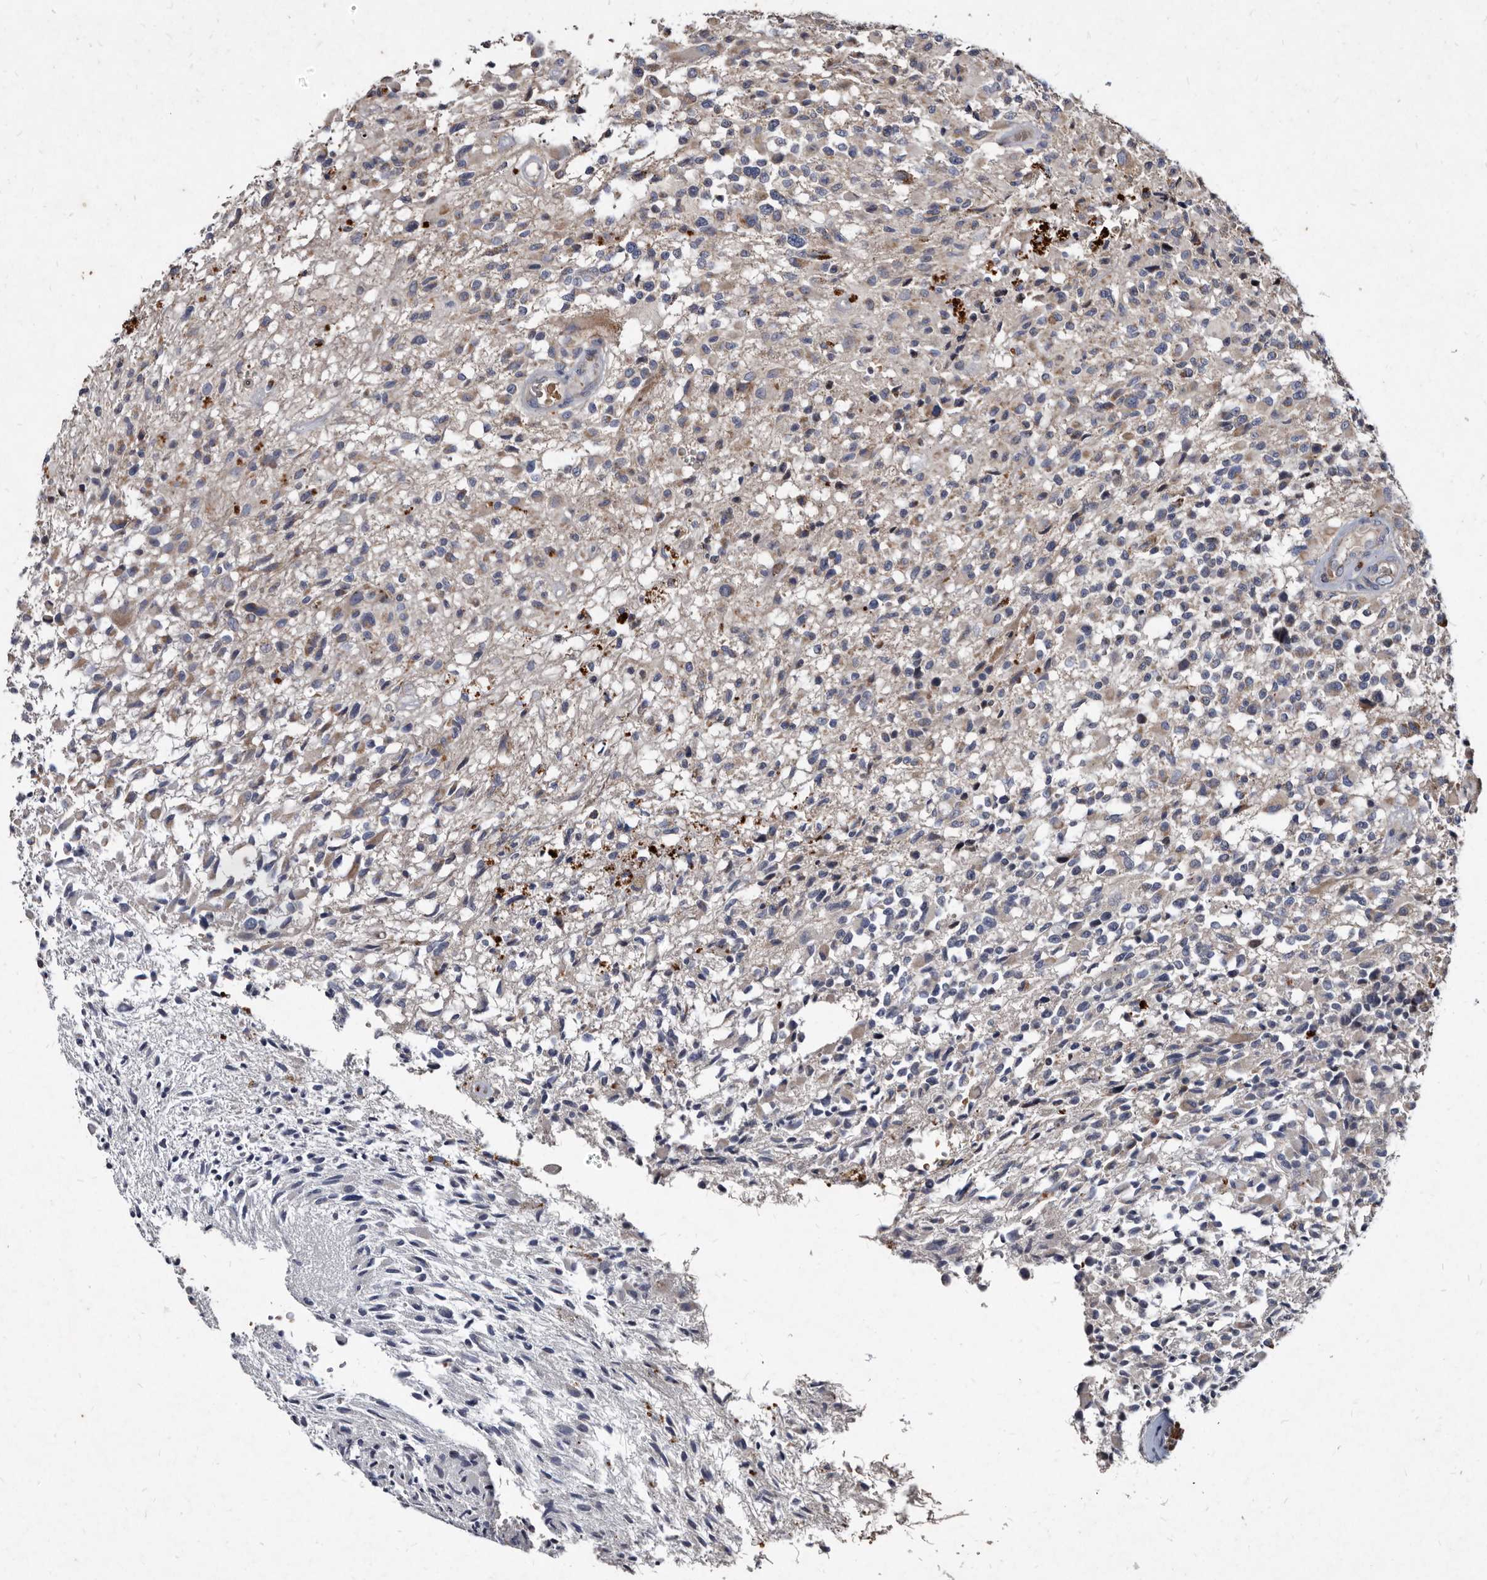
{"staining": {"intensity": "negative", "quantity": "none", "location": "none"}, "tissue": "glioma", "cell_type": "Tumor cells", "image_type": "cancer", "snomed": [{"axis": "morphology", "description": "Glioma, malignant, High grade"}, {"axis": "morphology", "description": "Glioblastoma, NOS"}, {"axis": "topography", "description": "Brain"}], "caption": "Glioma was stained to show a protein in brown. There is no significant expression in tumor cells.", "gene": "YPEL3", "patient": {"sex": "male", "age": 60}}